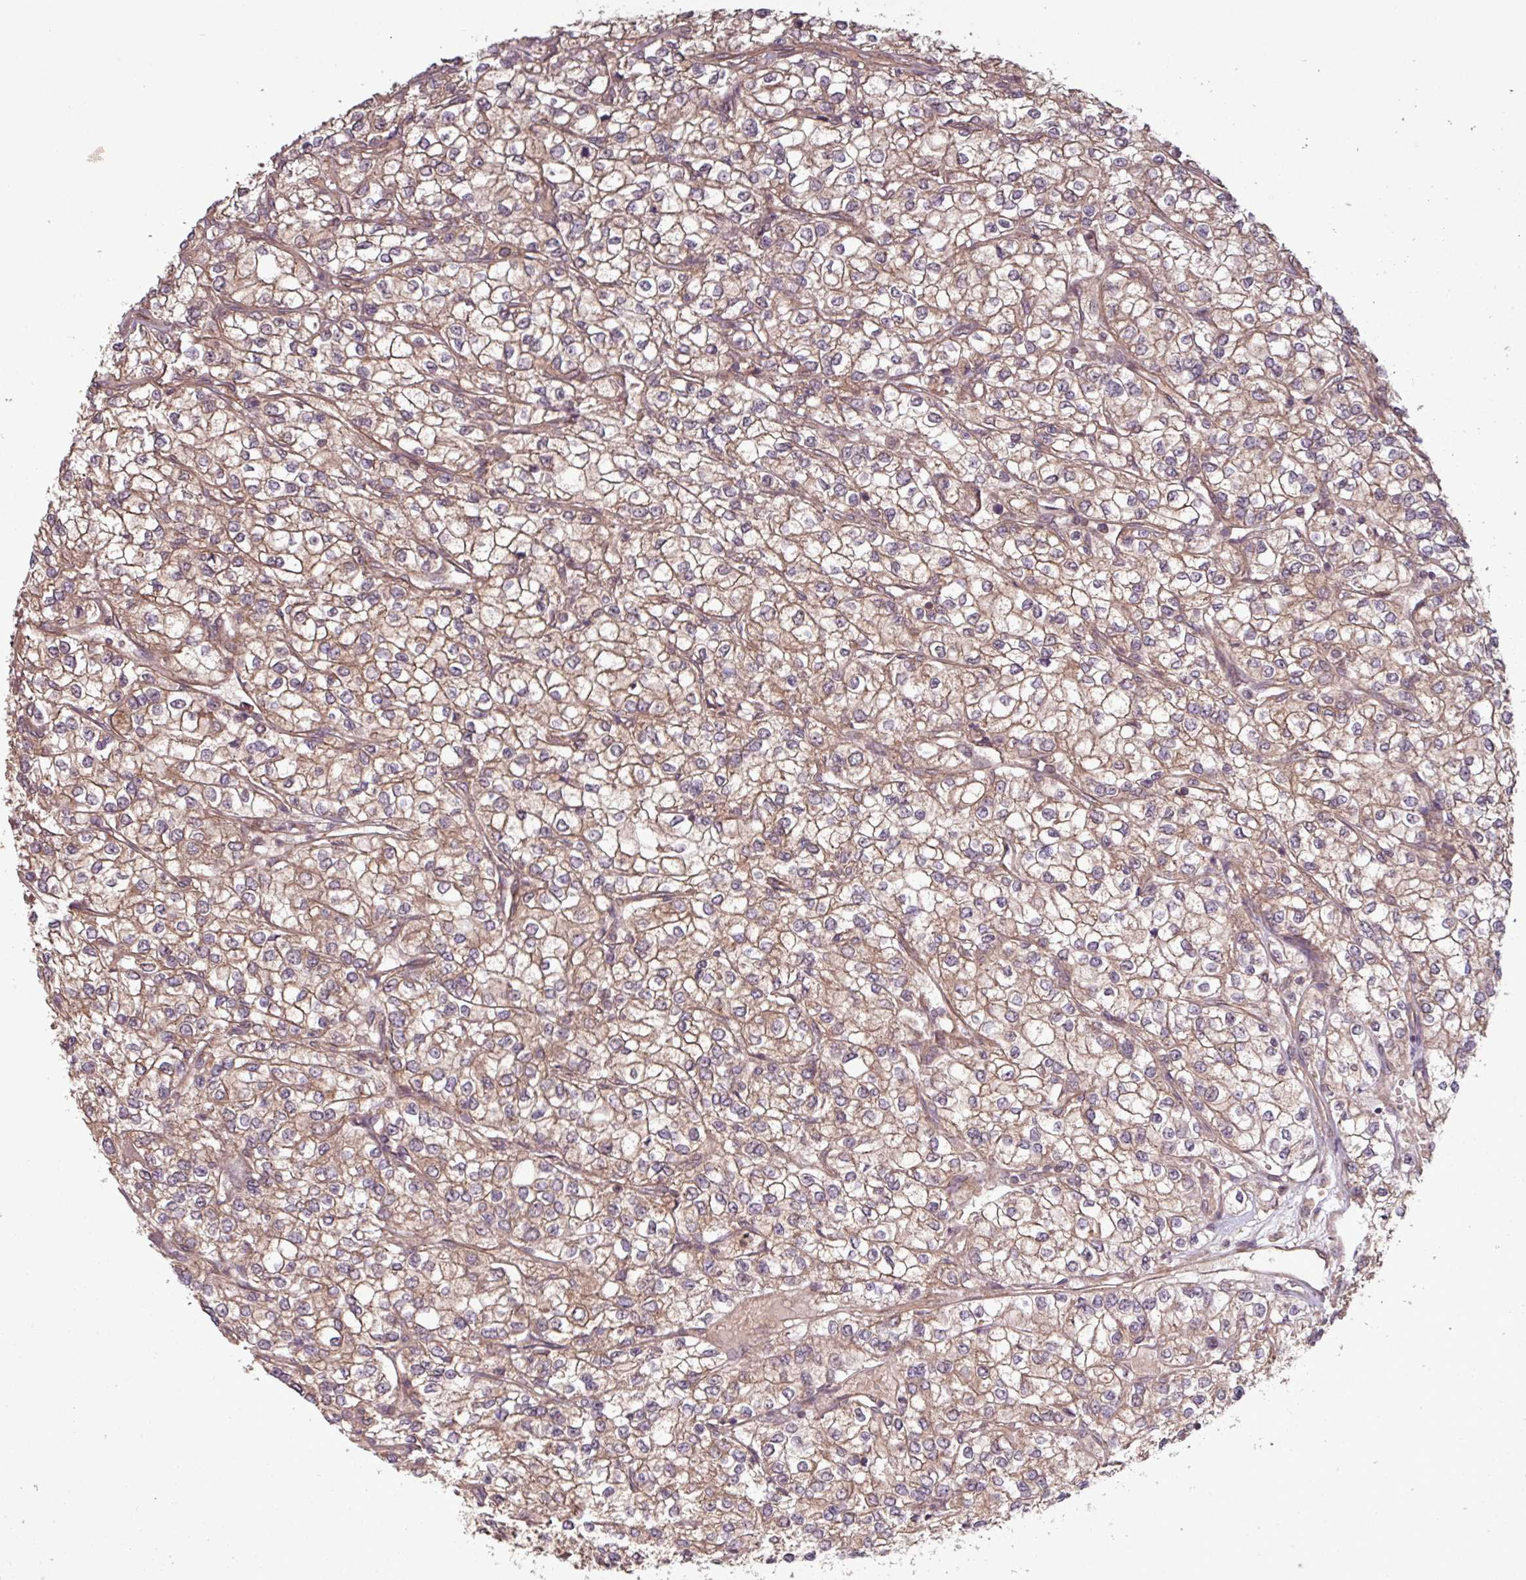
{"staining": {"intensity": "moderate", "quantity": ">75%", "location": "cytoplasmic/membranous"}, "tissue": "renal cancer", "cell_type": "Tumor cells", "image_type": "cancer", "snomed": [{"axis": "morphology", "description": "Adenocarcinoma, NOS"}, {"axis": "topography", "description": "Kidney"}], "caption": "Moderate cytoplasmic/membranous protein expression is seen in about >75% of tumor cells in renal adenocarcinoma.", "gene": "TRABD2A", "patient": {"sex": "male", "age": 80}}